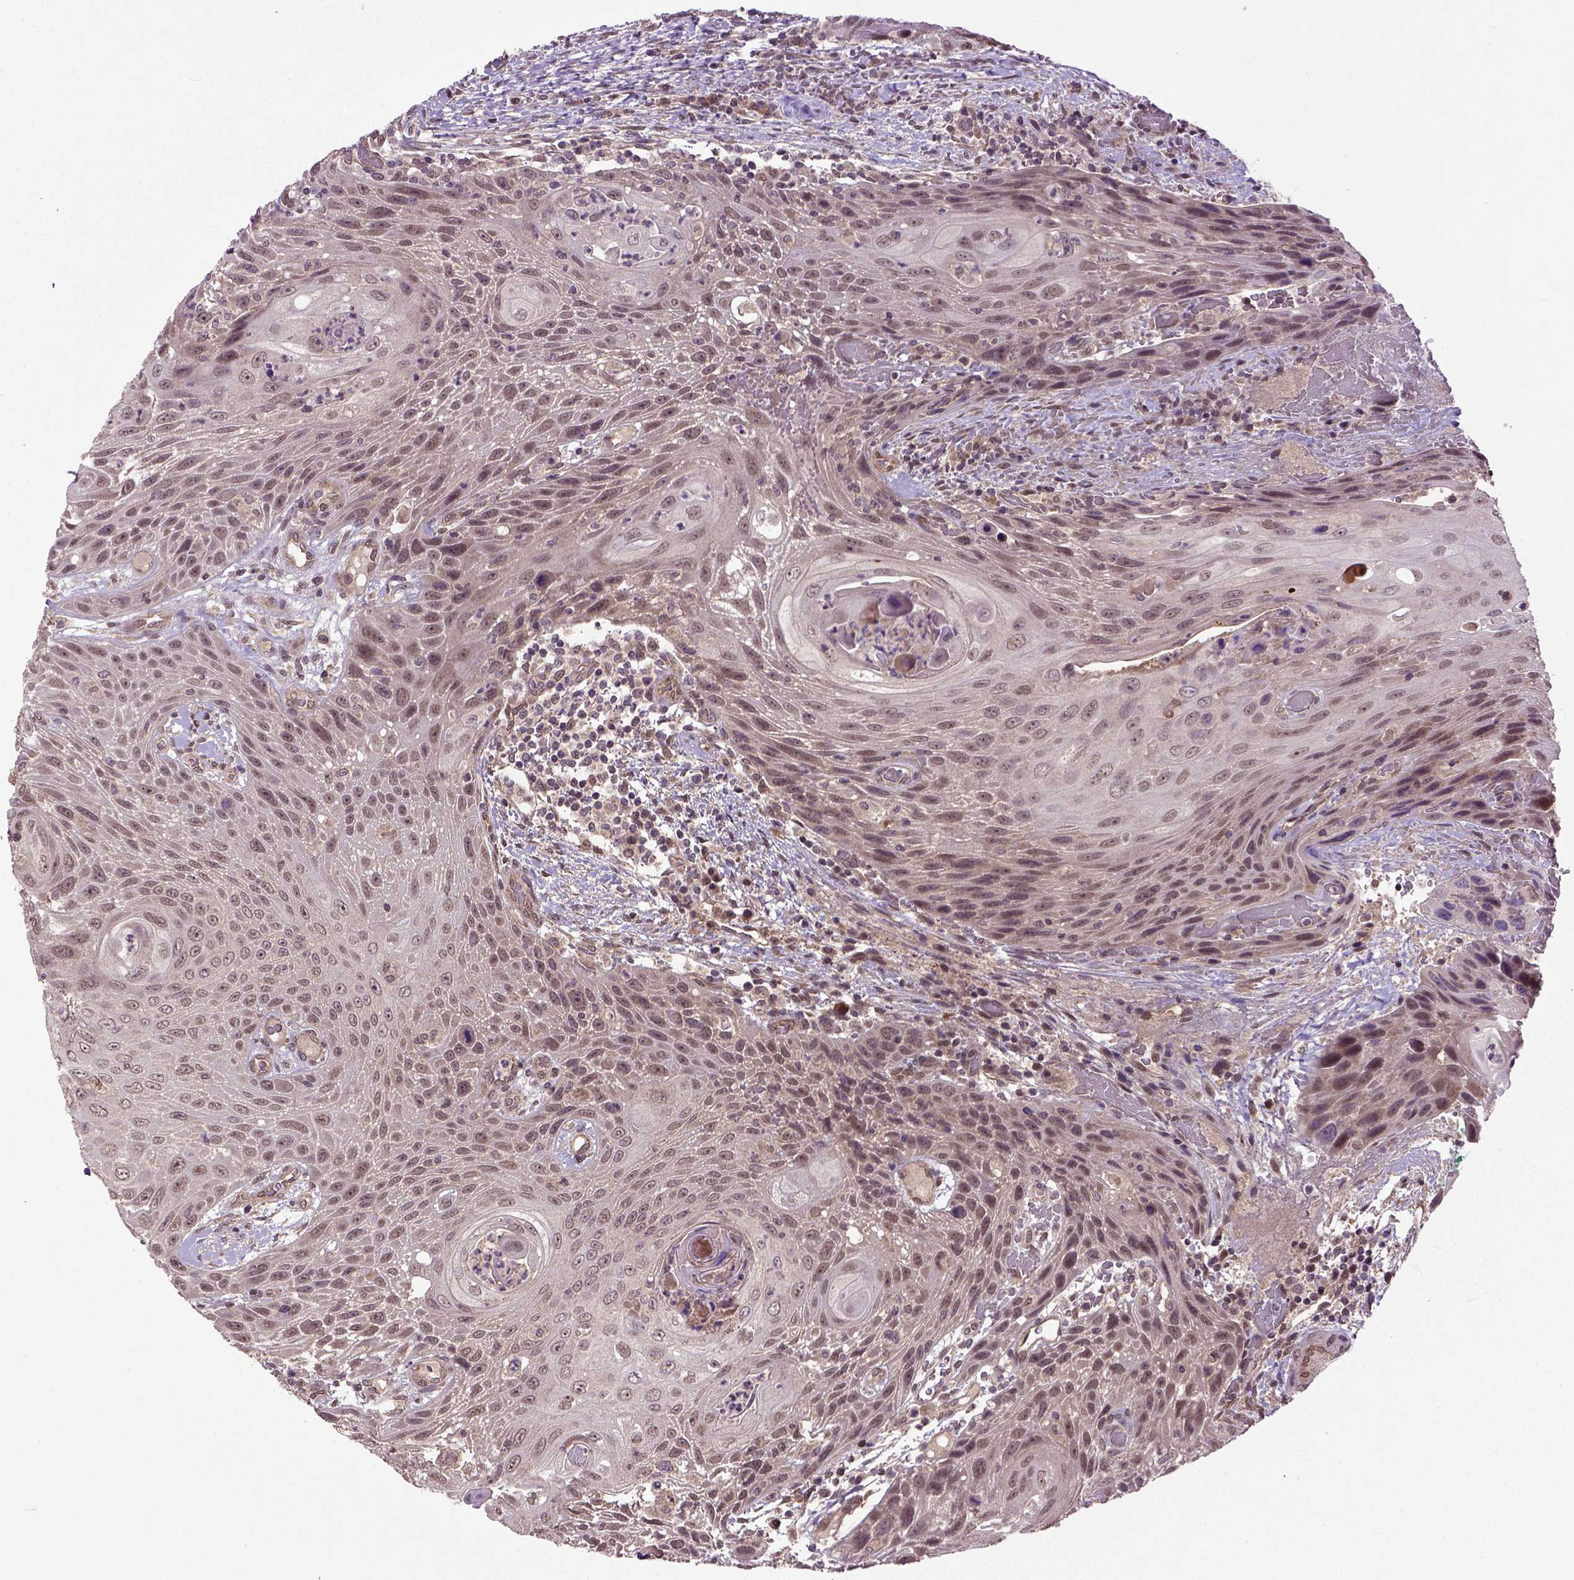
{"staining": {"intensity": "weak", "quantity": ">75%", "location": "nuclear"}, "tissue": "head and neck cancer", "cell_type": "Tumor cells", "image_type": "cancer", "snomed": [{"axis": "morphology", "description": "Squamous cell carcinoma, NOS"}, {"axis": "topography", "description": "Head-Neck"}], "caption": "Tumor cells reveal weak nuclear staining in about >75% of cells in head and neck cancer (squamous cell carcinoma).", "gene": "UBA3", "patient": {"sex": "male", "age": 69}}